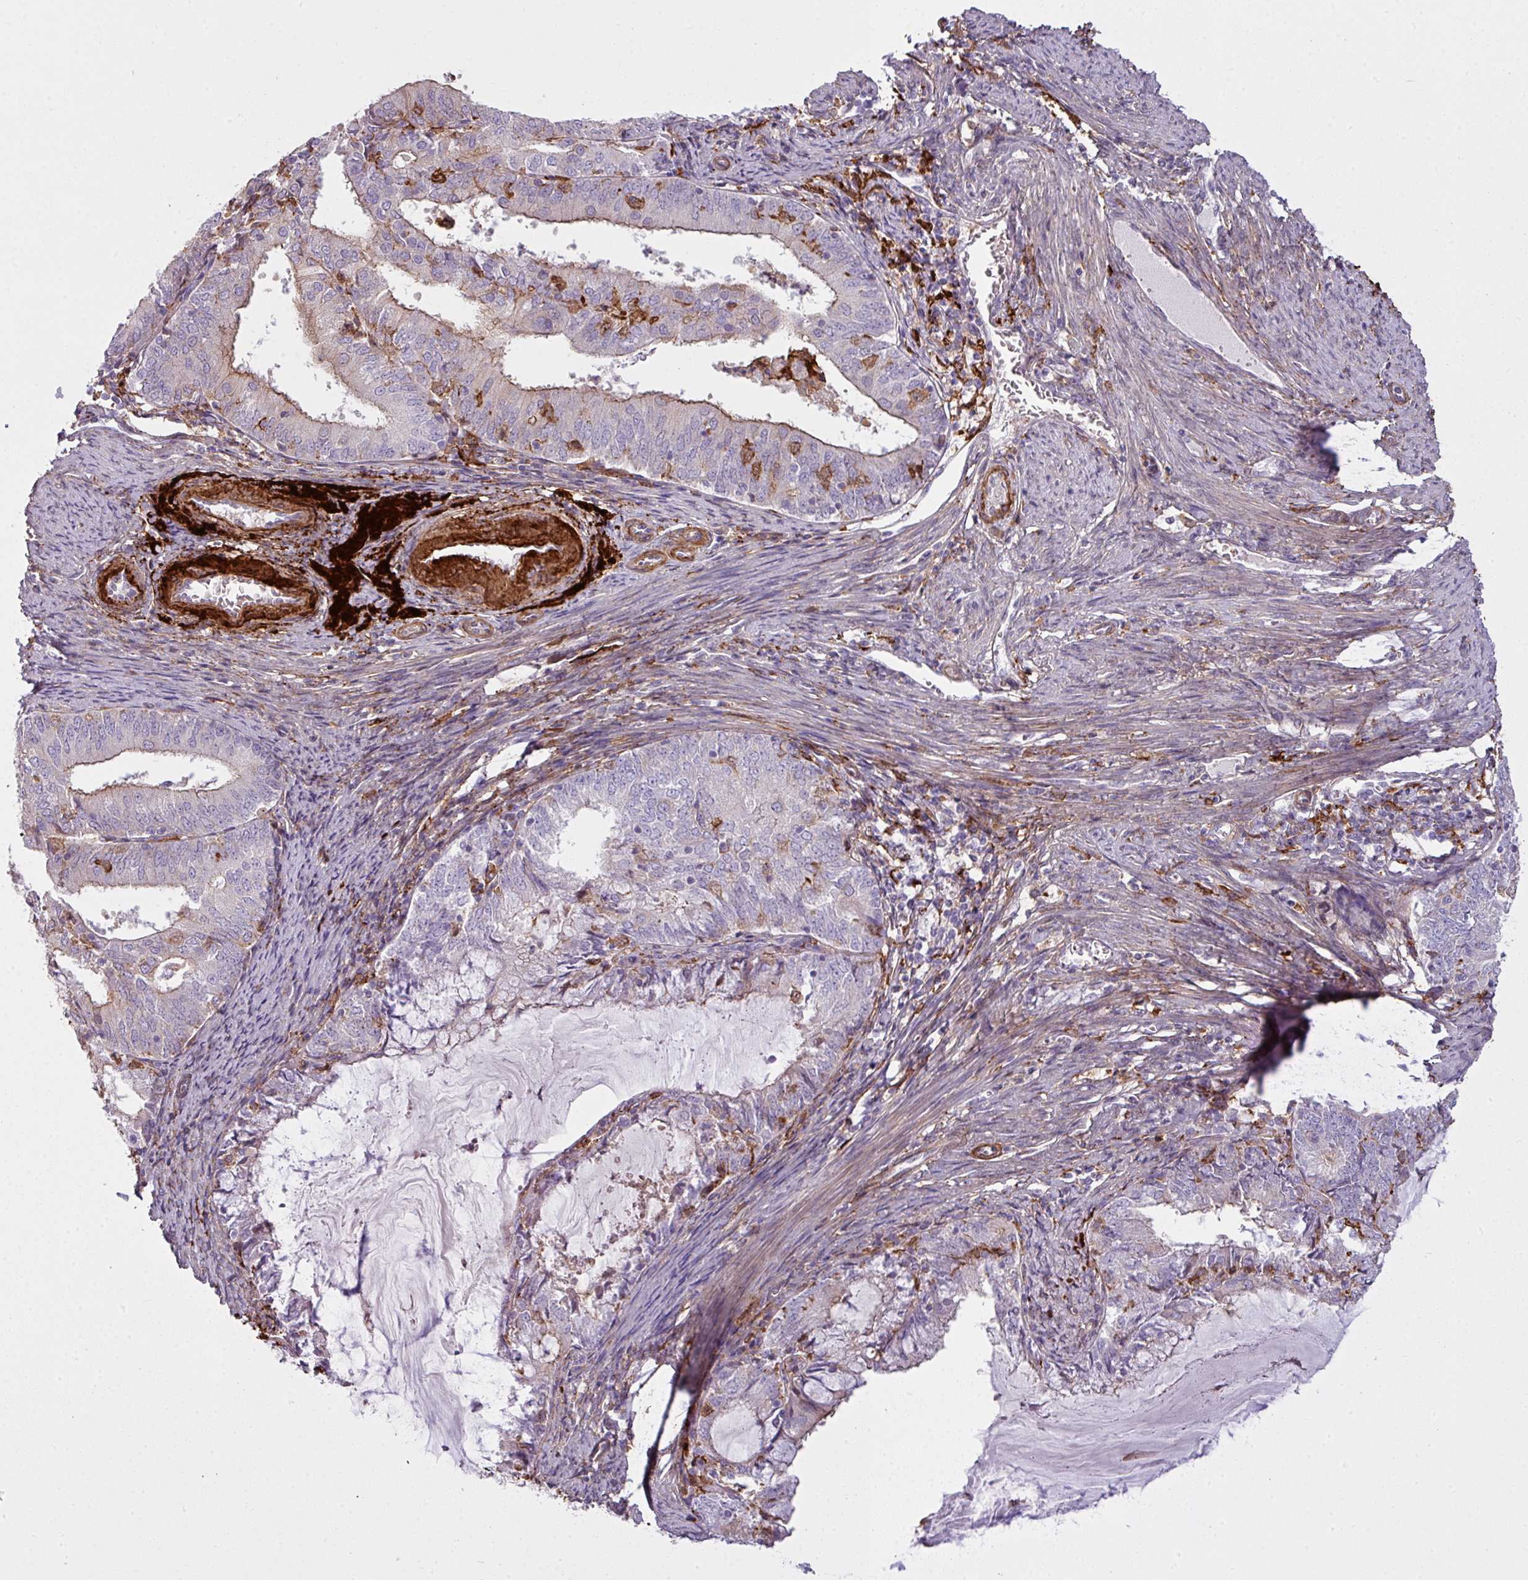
{"staining": {"intensity": "negative", "quantity": "none", "location": "none"}, "tissue": "endometrial cancer", "cell_type": "Tumor cells", "image_type": "cancer", "snomed": [{"axis": "morphology", "description": "Adenocarcinoma, NOS"}, {"axis": "topography", "description": "Endometrium"}], "caption": "Tumor cells are negative for protein expression in human endometrial cancer.", "gene": "COL8A1", "patient": {"sex": "female", "age": 57}}